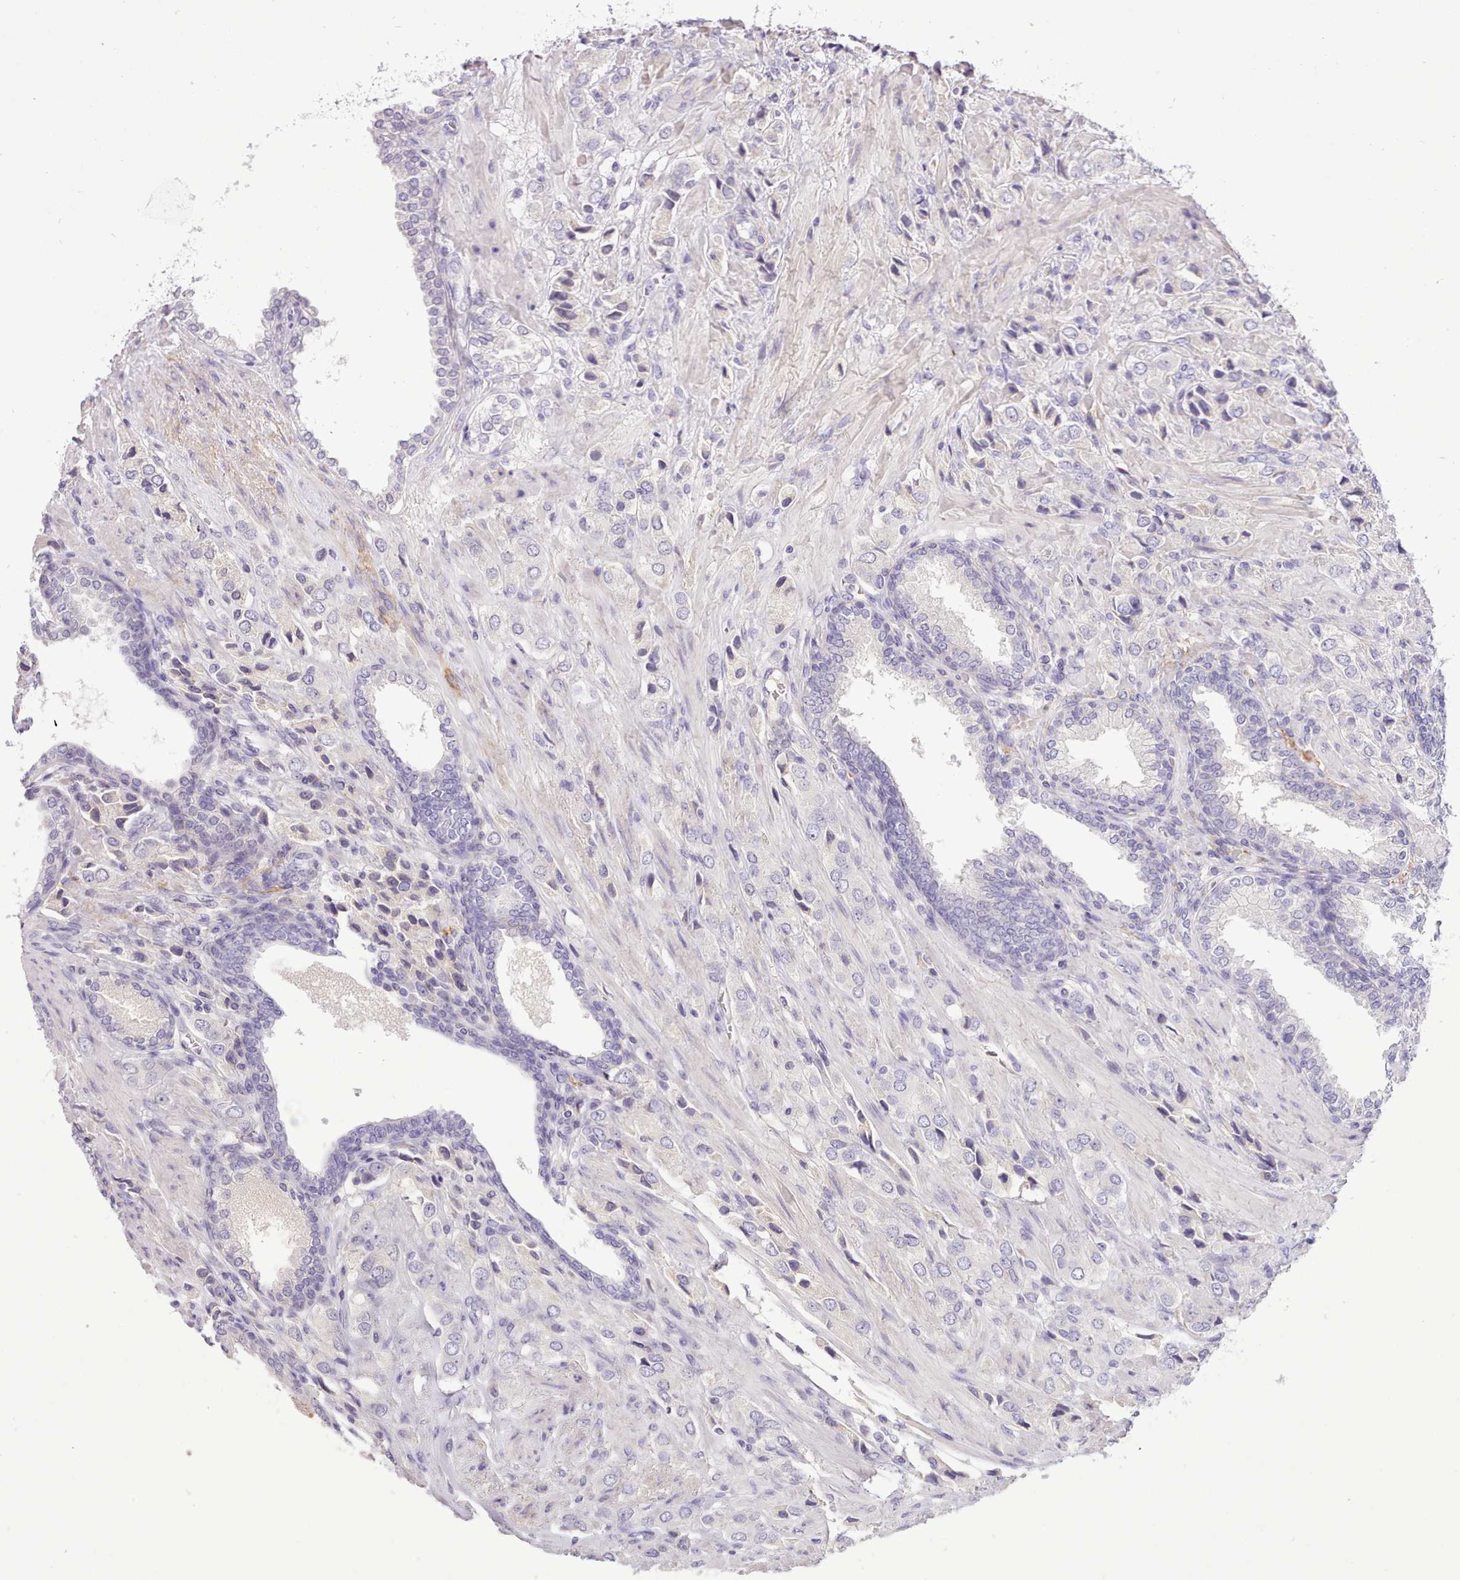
{"staining": {"intensity": "negative", "quantity": "none", "location": "none"}, "tissue": "prostate cancer", "cell_type": "Tumor cells", "image_type": "cancer", "snomed": [{"axis": "morphology", "description": "Adenocarcinoma, High grade"}, {"axis": "topography", "description": "Prostate and seminal vesicle, NOS"}], "caption": "IHC of human prostate cancer (high-grade adenocarcinoma) demonstrates no expression in tumor cells.", "gene": "CYP2A13", "patient": {"sex": "male", "age": 64}}